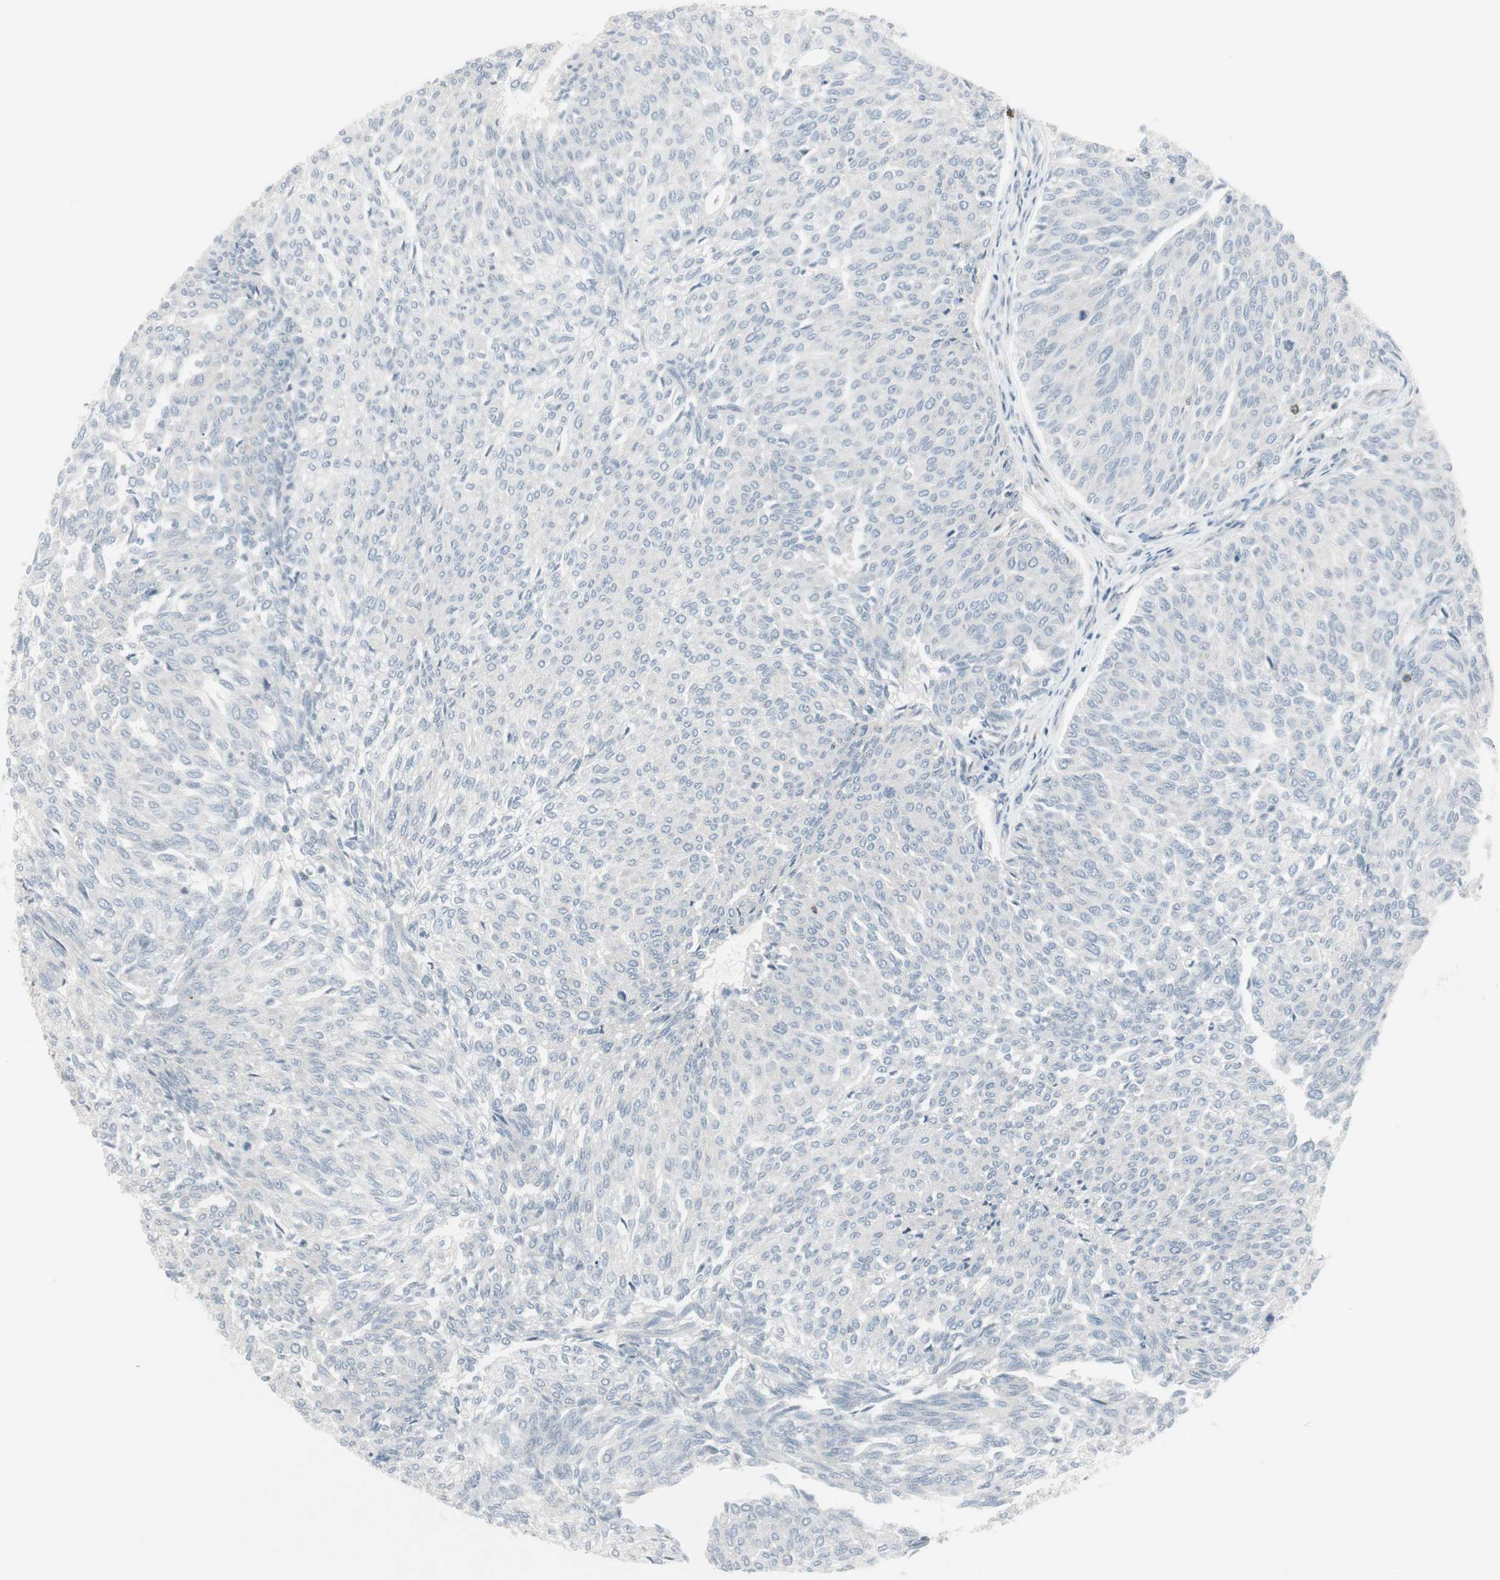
{"staining": {"intensity": "negative", "quantity": "none", "location": "none"}, "tissue": "urothelial cancer", "cell_type": "Tumor cells", "image_type": "cancer", "snomed": [{"axis": "morphology", "description": "Urothelial carcinoma, Low grade"}, {"axis": "topography", "description": "Urinary bladder"}], "caption": "Urothelial cancer stained for a protein using immunohistochemistry demonstrates no positivity tumor cells.", "gene": "MAP4K4", "patient": {"sex": "female", "age": 79}}